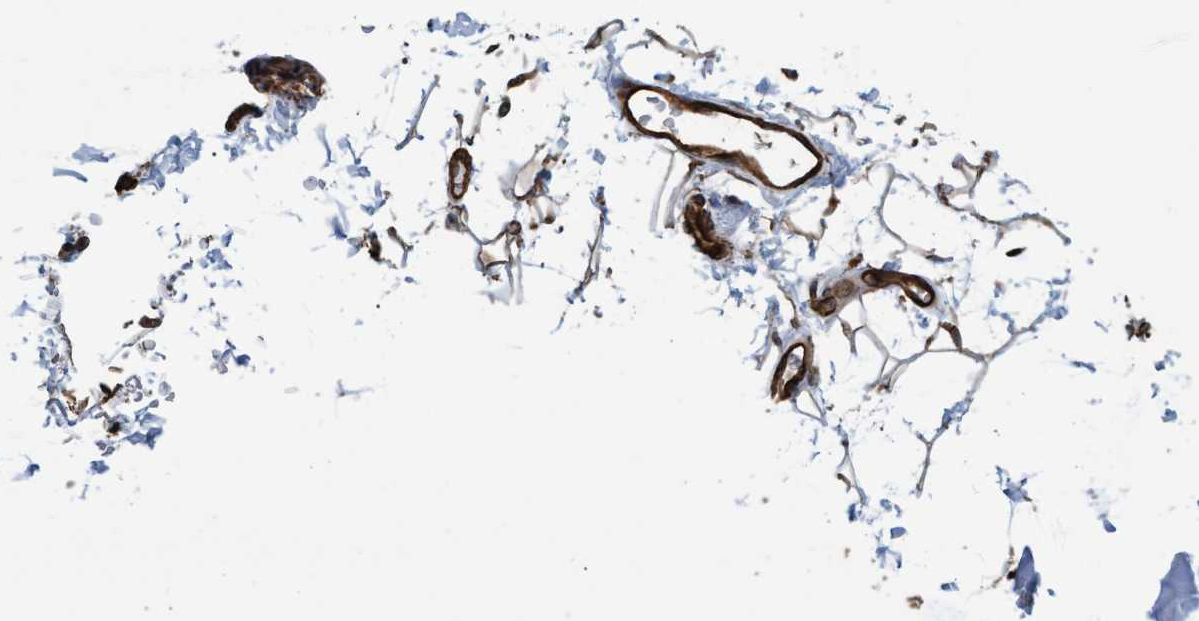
{"staining": {"intensity": "strong", "quantity": ">75%", "location": "cytoplasmic/membranous"}, "tissue": "adipose tissue", "cell_type": "Adipocytes", "image_type": "normal", "snomed": [{"axis": "morphology", "description": "Normal tissue, NOS"}, {"axis": "topography", "description": "Cartilage tissue"}, {"axis": "topography", "description": "Lung"}], "caption": "Immunohistochemistry micrograph of normal human adipose tissue stained for a protein (brown), which shows high levels of strong cytoplasmic/membranous expression in about >75% of adipocytes.", "gene": "TNFRSF10B", "patient": {"sex": "female", "age": 77}}